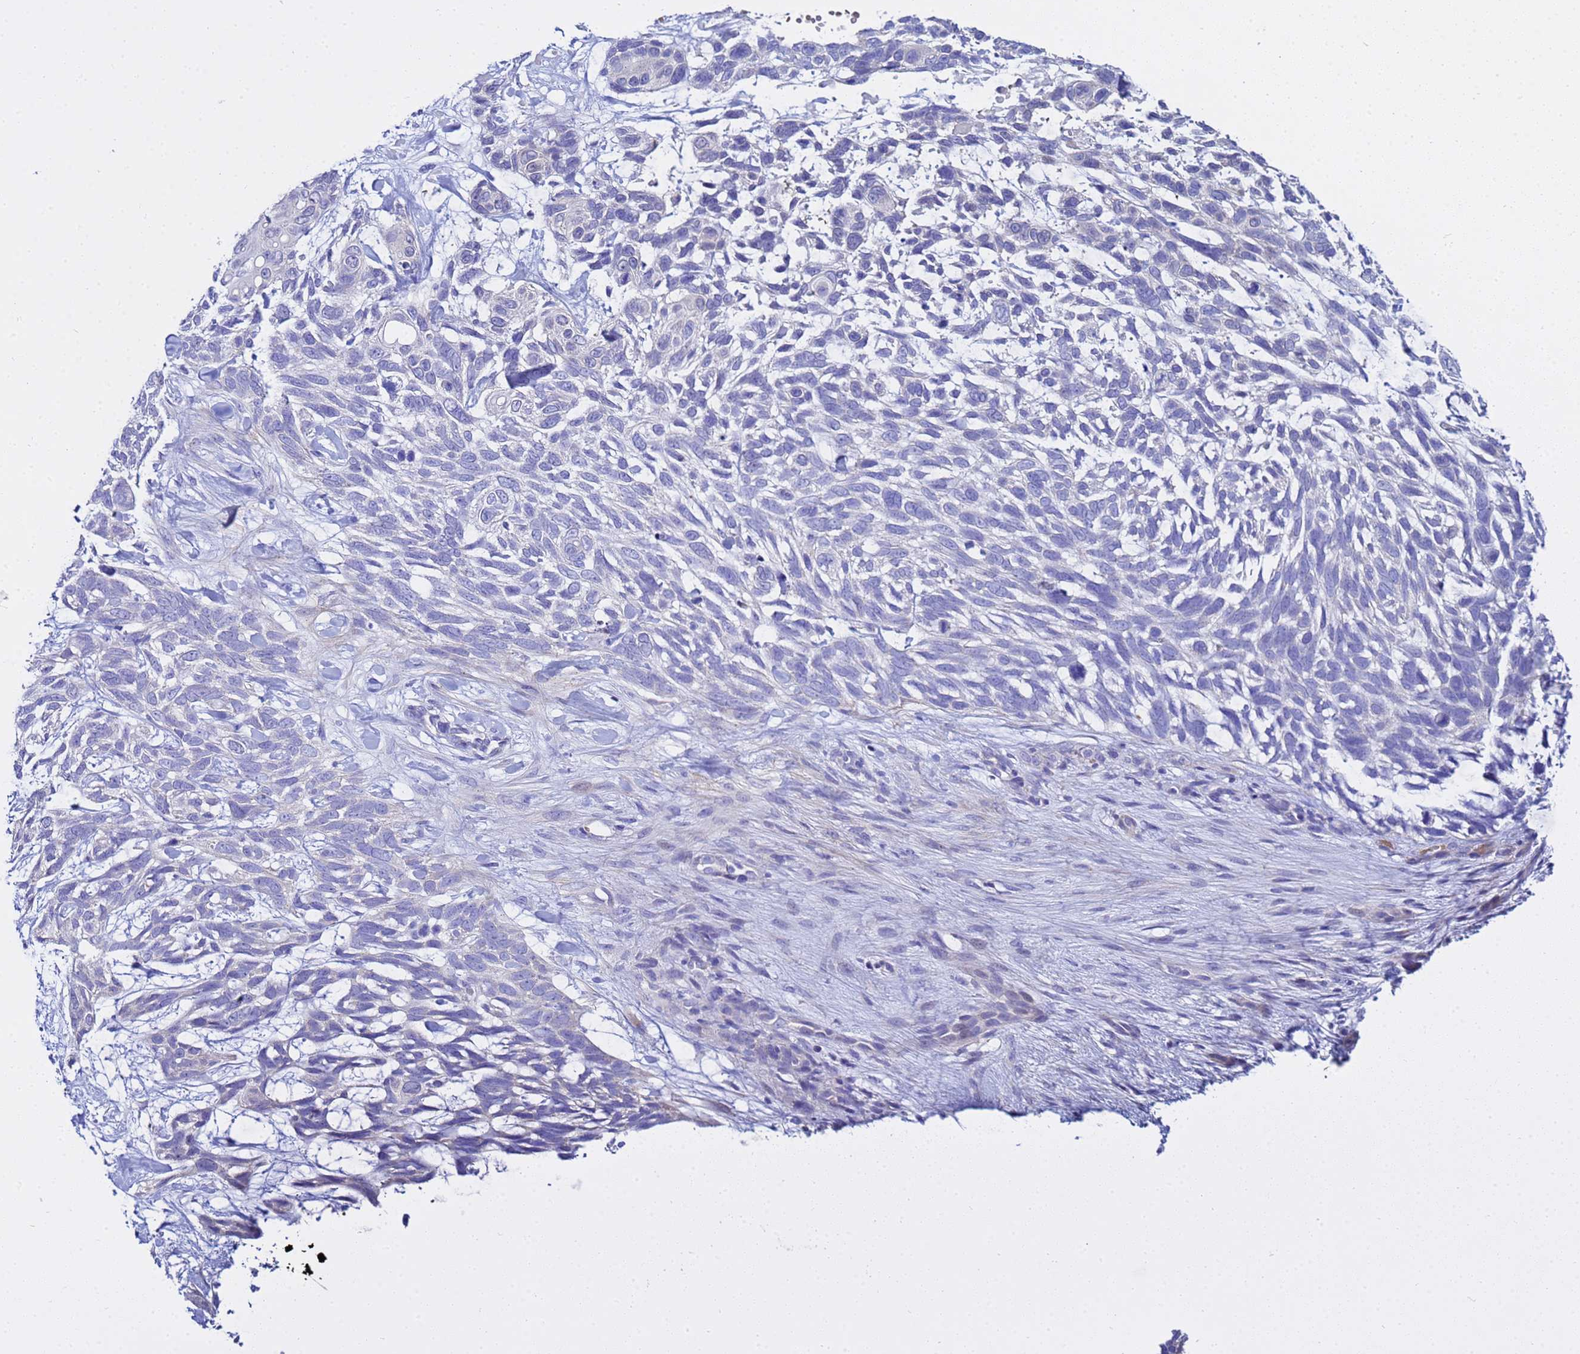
{"staining": {"intensity": "negative", "quantity": "none", "location": "none"}, "tissue": "skin cancer", "cell_type": "Tumor cells", "image_type": "cancer", "snomed": [{"axis": "morphology", "description": "Basal cell carcinoma"}, {"axis": "topography", "description": "Skin"}], "caption": "Immunohistochemistry histopathology image of skin cancer (basal cell carcinoma) stained for a protein (brown), which exhibits no positivity in tumor cells. (DAB immunohistochemistry (IHC) with hematoxylin counter stain).", "gene": "USP18", "patient": {"sex": "male", "age": 88}}